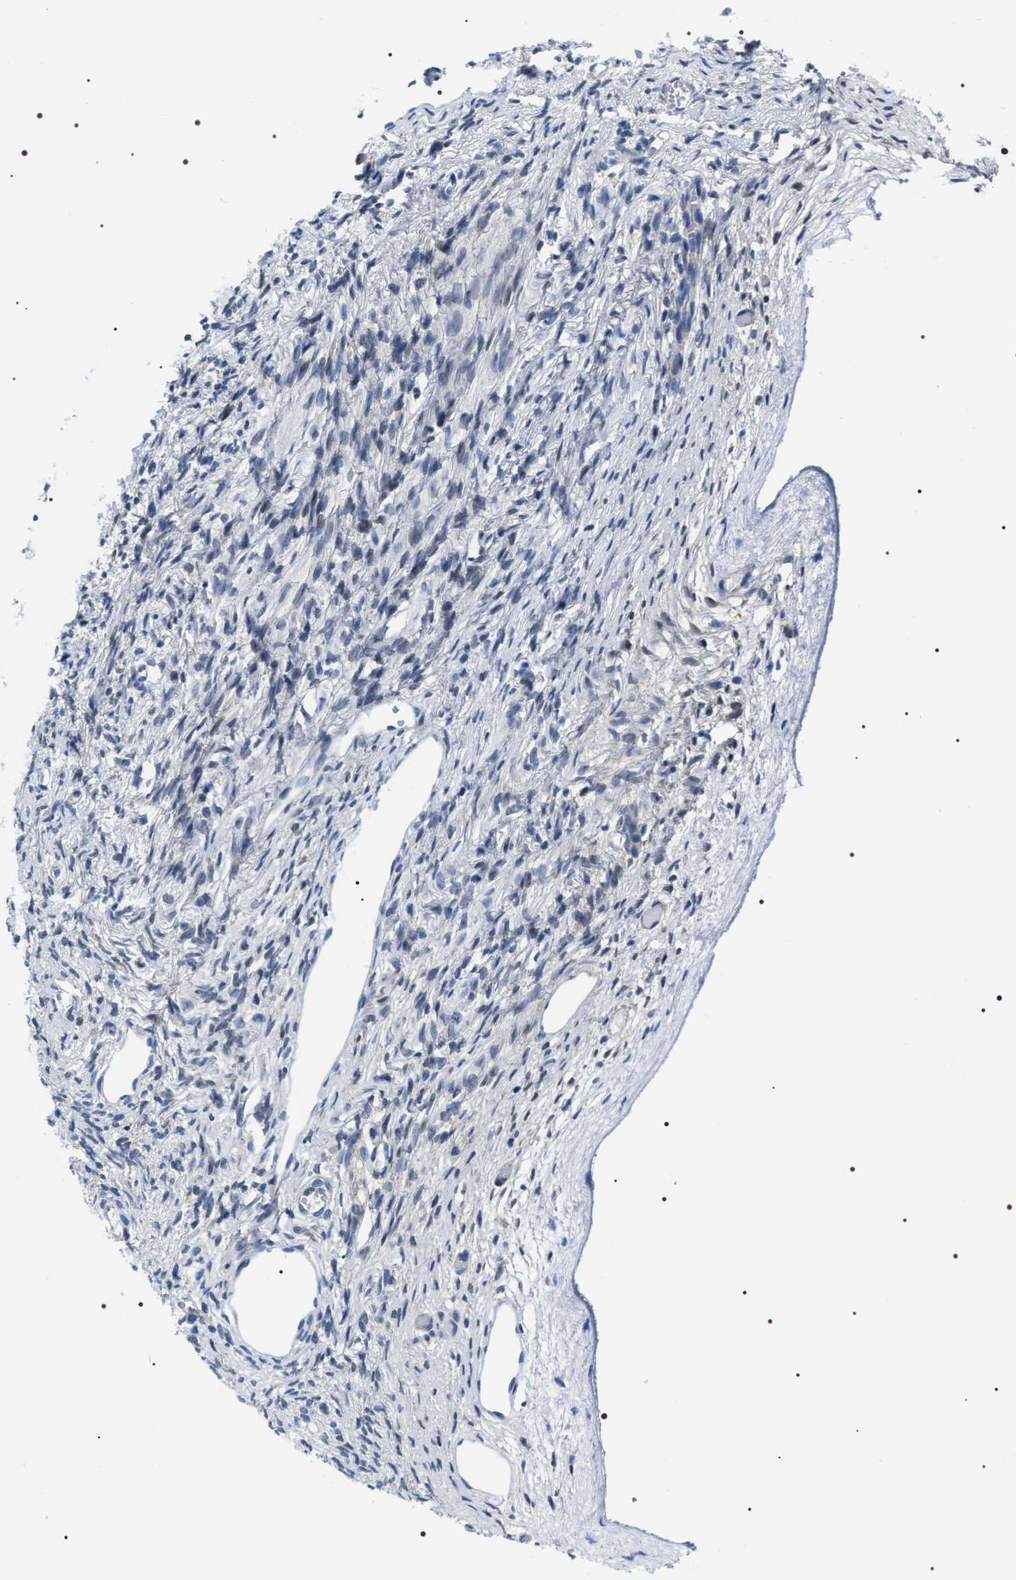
{"staining": {"intensity": "moderate", "quantity": ">75%", "location": "cytoplasmic/membranous"}, "tissue": "ovary", "cell_type": "Follicle cells", "image_type": "normal", "snomed": [{"axis": "morphology", "description": "Normal tissue, NOS"}, {"axis": "topography", "description": "Ovary"}], "caption": "High-power microscopy captured an IHC histopathology image of unremarkable ovary, revealing moderate cytoplasmic/membranous staining in about >75% of follicle cells. The staining is performed using DAB brown chromogen to label protein expression. The nuclei are counter-stained blue using hematoxylin.", "gene": "NTMT1", "patient": {"sex": "female", "age": 33}}